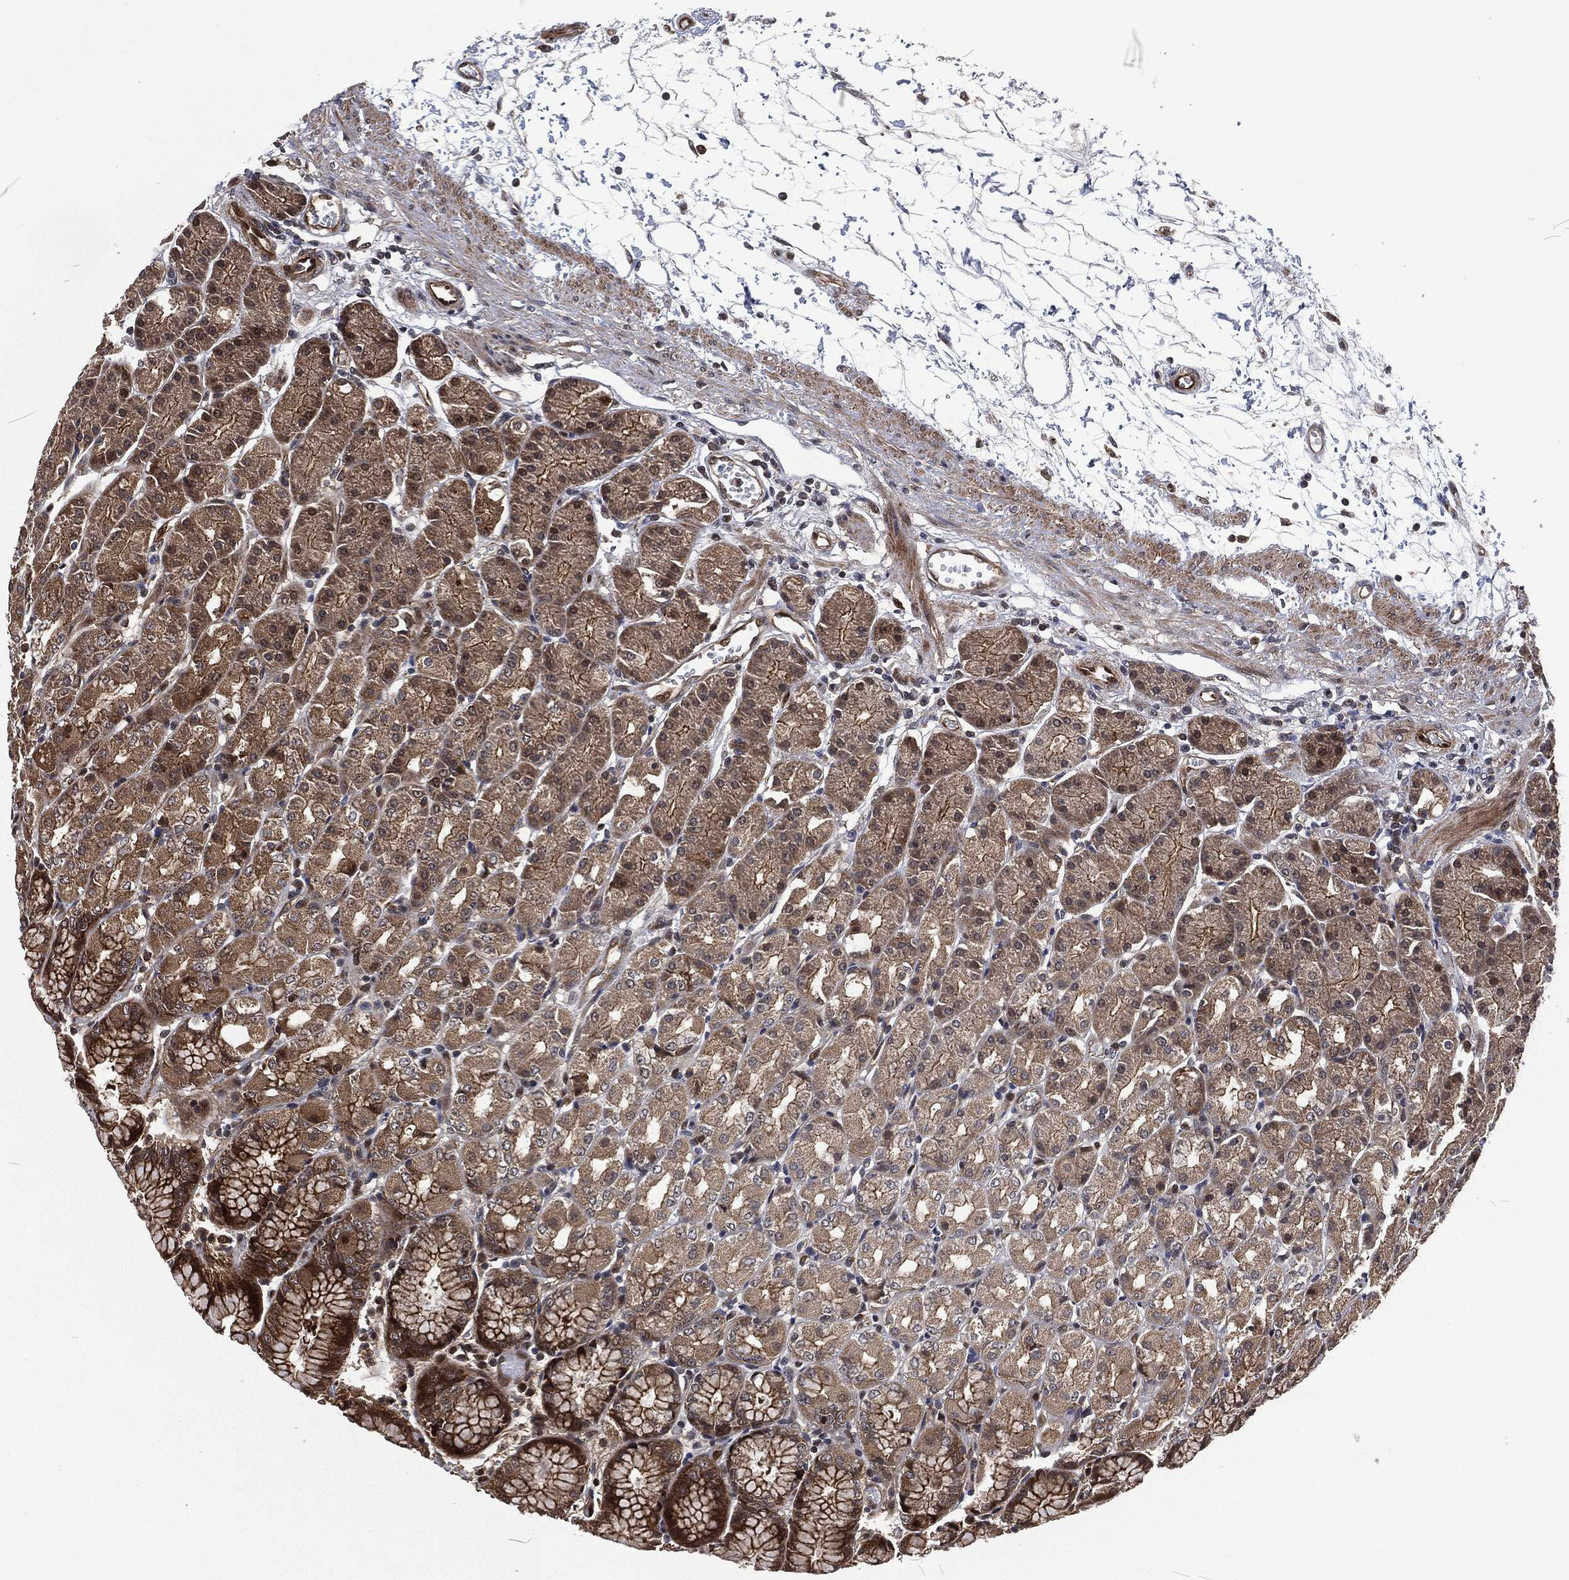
{"staining": {"intensity": "moderate", "quantity": ">75%", "location": "cytoplasmic/membranous"}, "tissue": "stomach", "cell_type": "Glandular cells", "image_type": "normal", "snomed": [{"axis": "morphology", "description": "Normal tissue, NOS"}, {"axis": "morphology", "description": "Adenocarcinoma, NOS"}, {"axis": "topography", "description": "Stomach"}], "caption": "A high-resolution micrograph shows immunohistochemistry staining of normal stomach, which shows moderate cytoplasmic/membranous positivity in approximately >75% of glandular cells. (brown staining indicates protein expression, while blue staining denotes nuclei).", "gene": "CMPK2", "patient": {"sex": "female", "age": 81}}